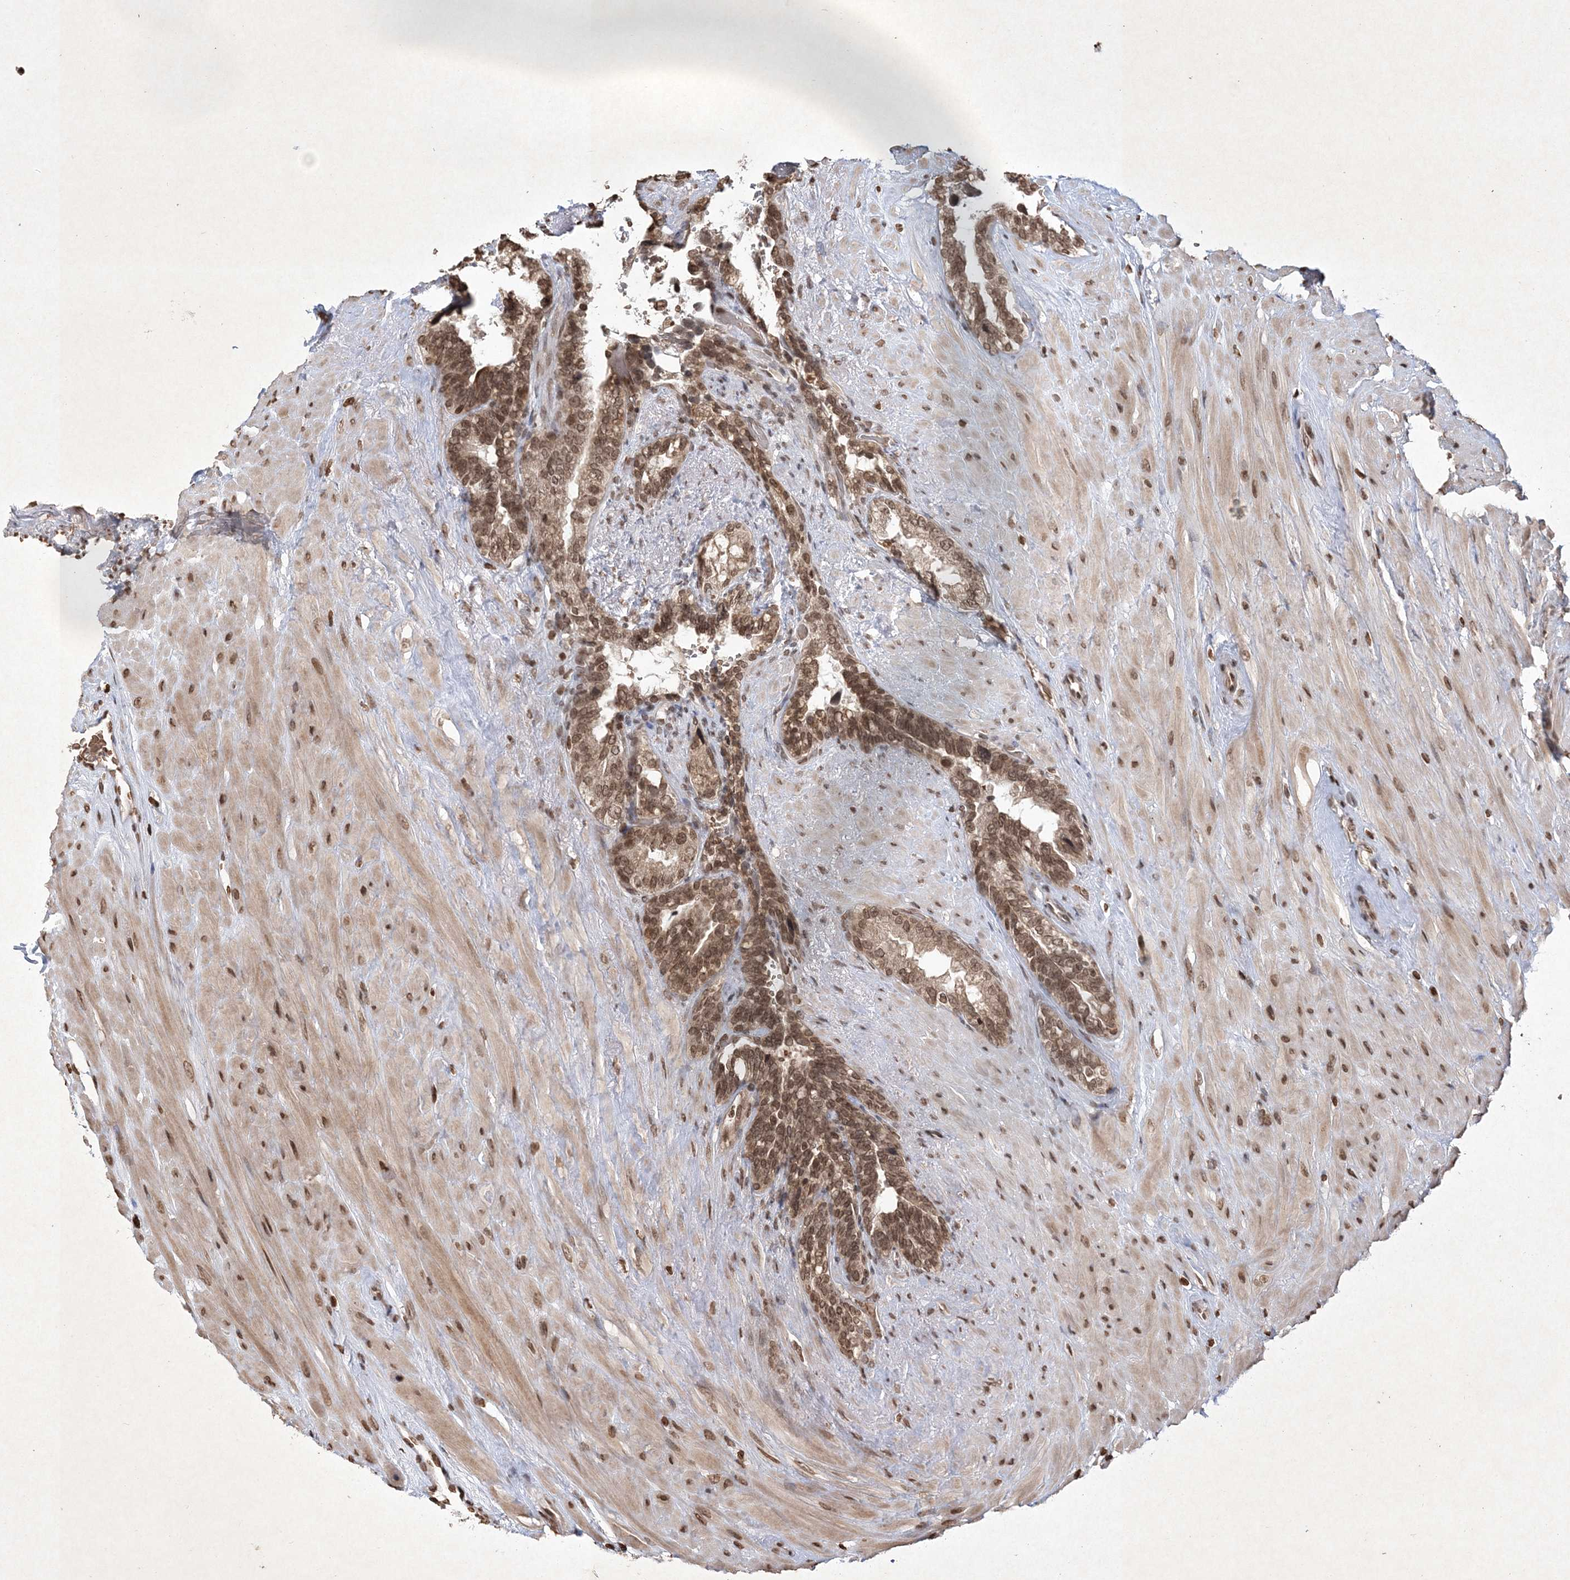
{"staining": {"intensity": "moderate", "quantity": ">75%", "location": "nuclear"}, "tissue": "seminal vesicle", "cell_type": "Glandular cells", "image_type": "normal", "snomed": [{"axis": "morphology", "description": "Normal tissue, NOS"}, {"axis": "topography", "description": "Seminal veicle"}], "caption": "Immunohistochemical staining of normal seminal vesicle exhibits >75% levels of moderate nuclear protein expression in about >75% of glandular cells.", "gene": "NEDD9", "patient": {"sex": "male", "age": 80}}